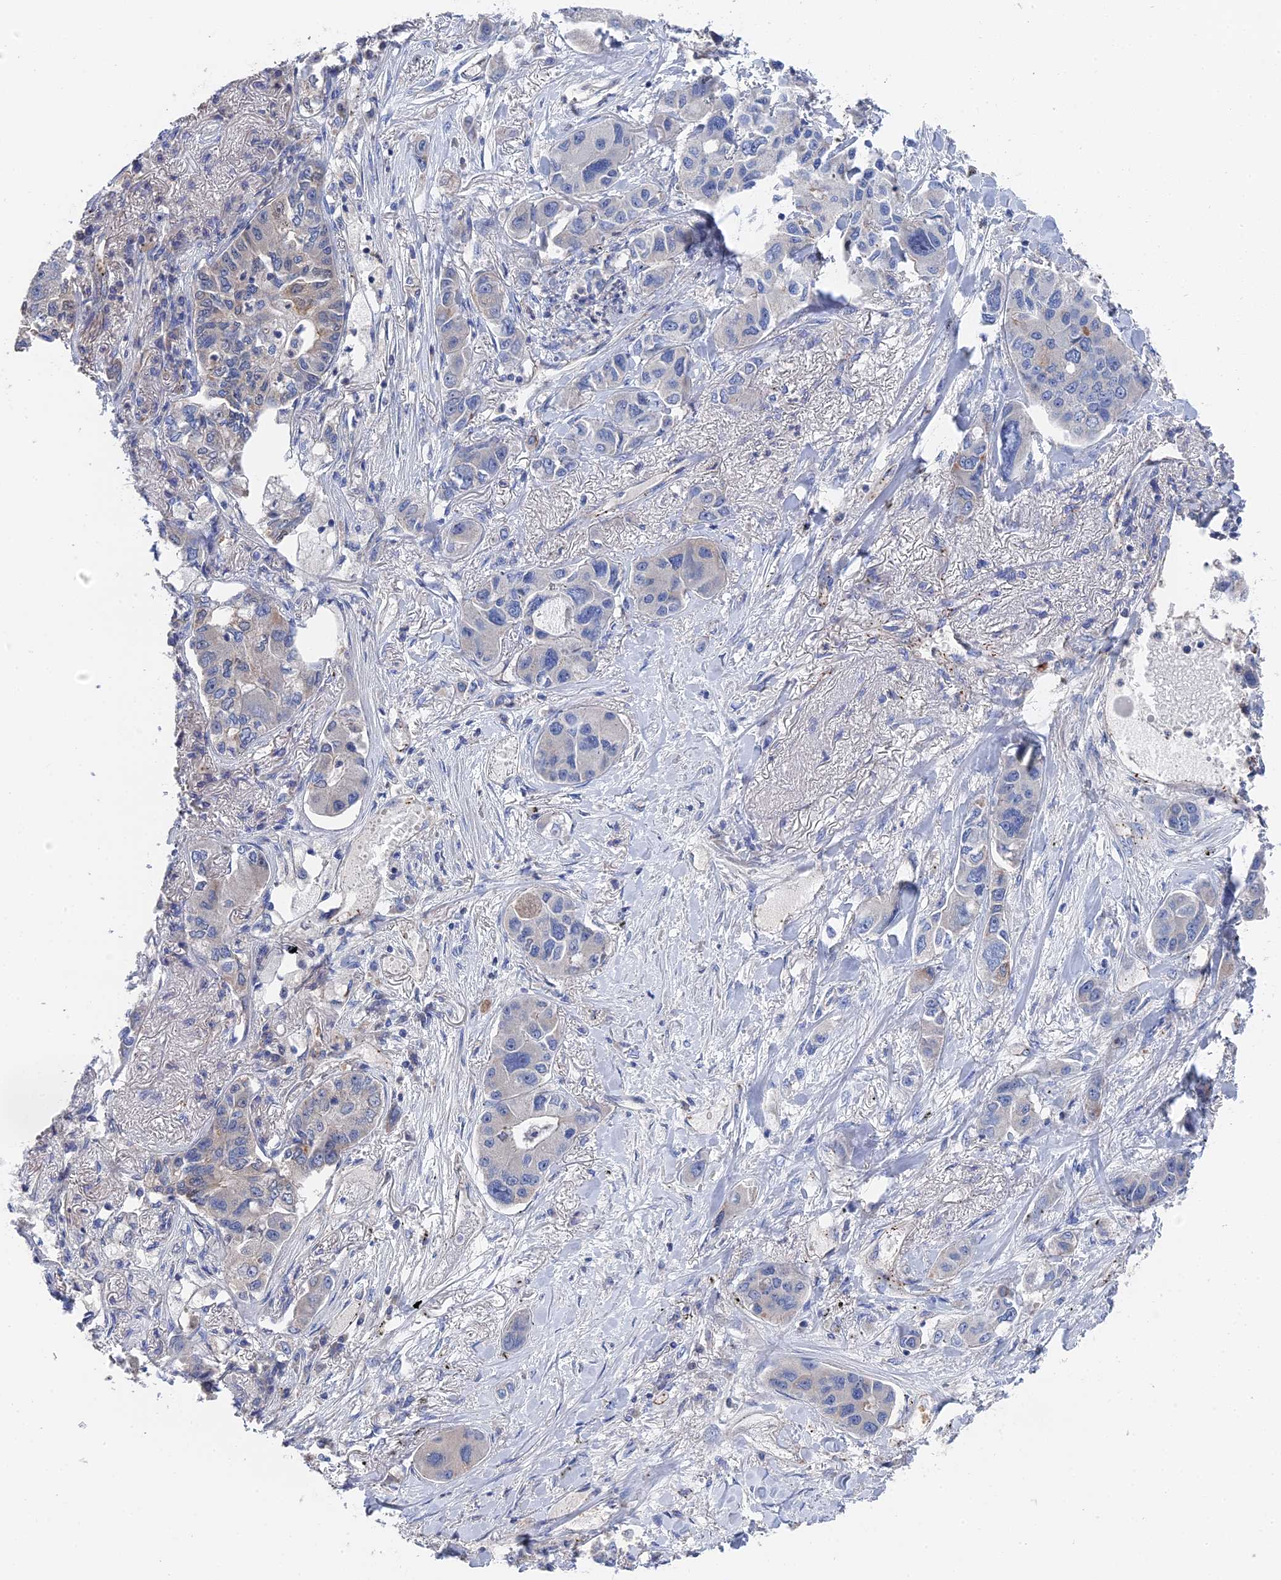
{"staining": {"intensity": "negative", "quantity": "none", "location": "none"}, "tissue": "lung cancer", "cell_type": "Tumor cells", "image_type": "cancer", "snomed": [{"axis": "morphology", "description": "Adenocarcinoma, NOS"}, {"axis": "topography", "description": "Lung"}], "caption": "High magnification brightfield microscopy of lung cancer (adenocarcinoma) stained with DAB (brown) and counterstained with hematoxylin (blue): tumor cells show no significant expression.", "gene": "MTHFSD", "patient": {"sex": "male", "age": 49}}